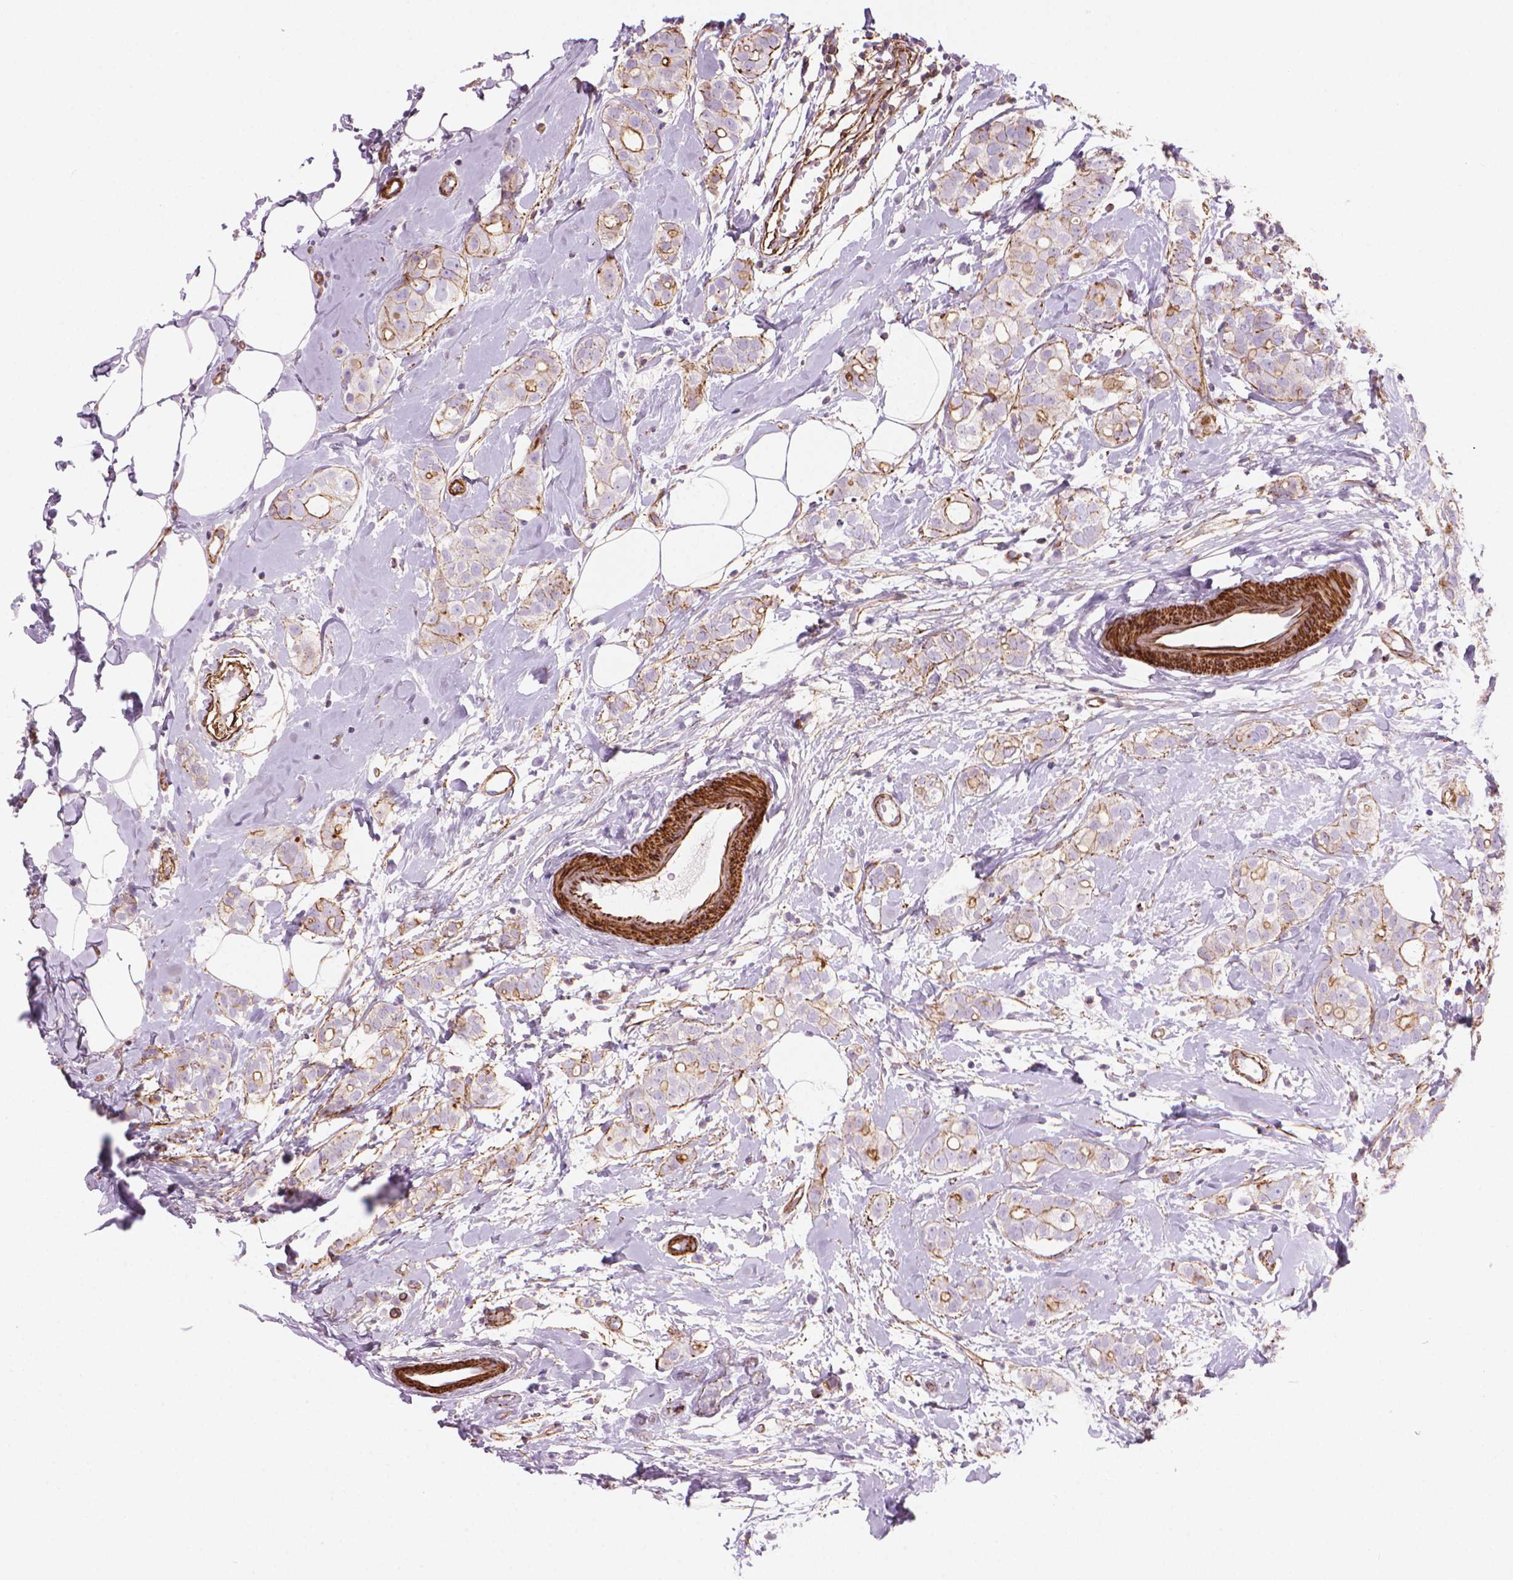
{"staining": {"intensity": "moderate", "quantity": "<25%", "location": "cytoplasmic/membranous"}, "tissue": "breast cancer", "cell_type": "Tumor cells", "image_type": "cancer", "snomed": [{"axis": "morphology", "description": "Duct carcinoma"}, {"axis": "topography", "description": "Breast"}], "caption": "Immunohistochemistry (IHC) of invasive ductal carcinoma (breast) demonstrates low levels of moderate cytoplasmic/membranous expression in approximately <25% of tumor cells.", "gene": "PATJ", "patient": {"sex": "female", "age": 40}}